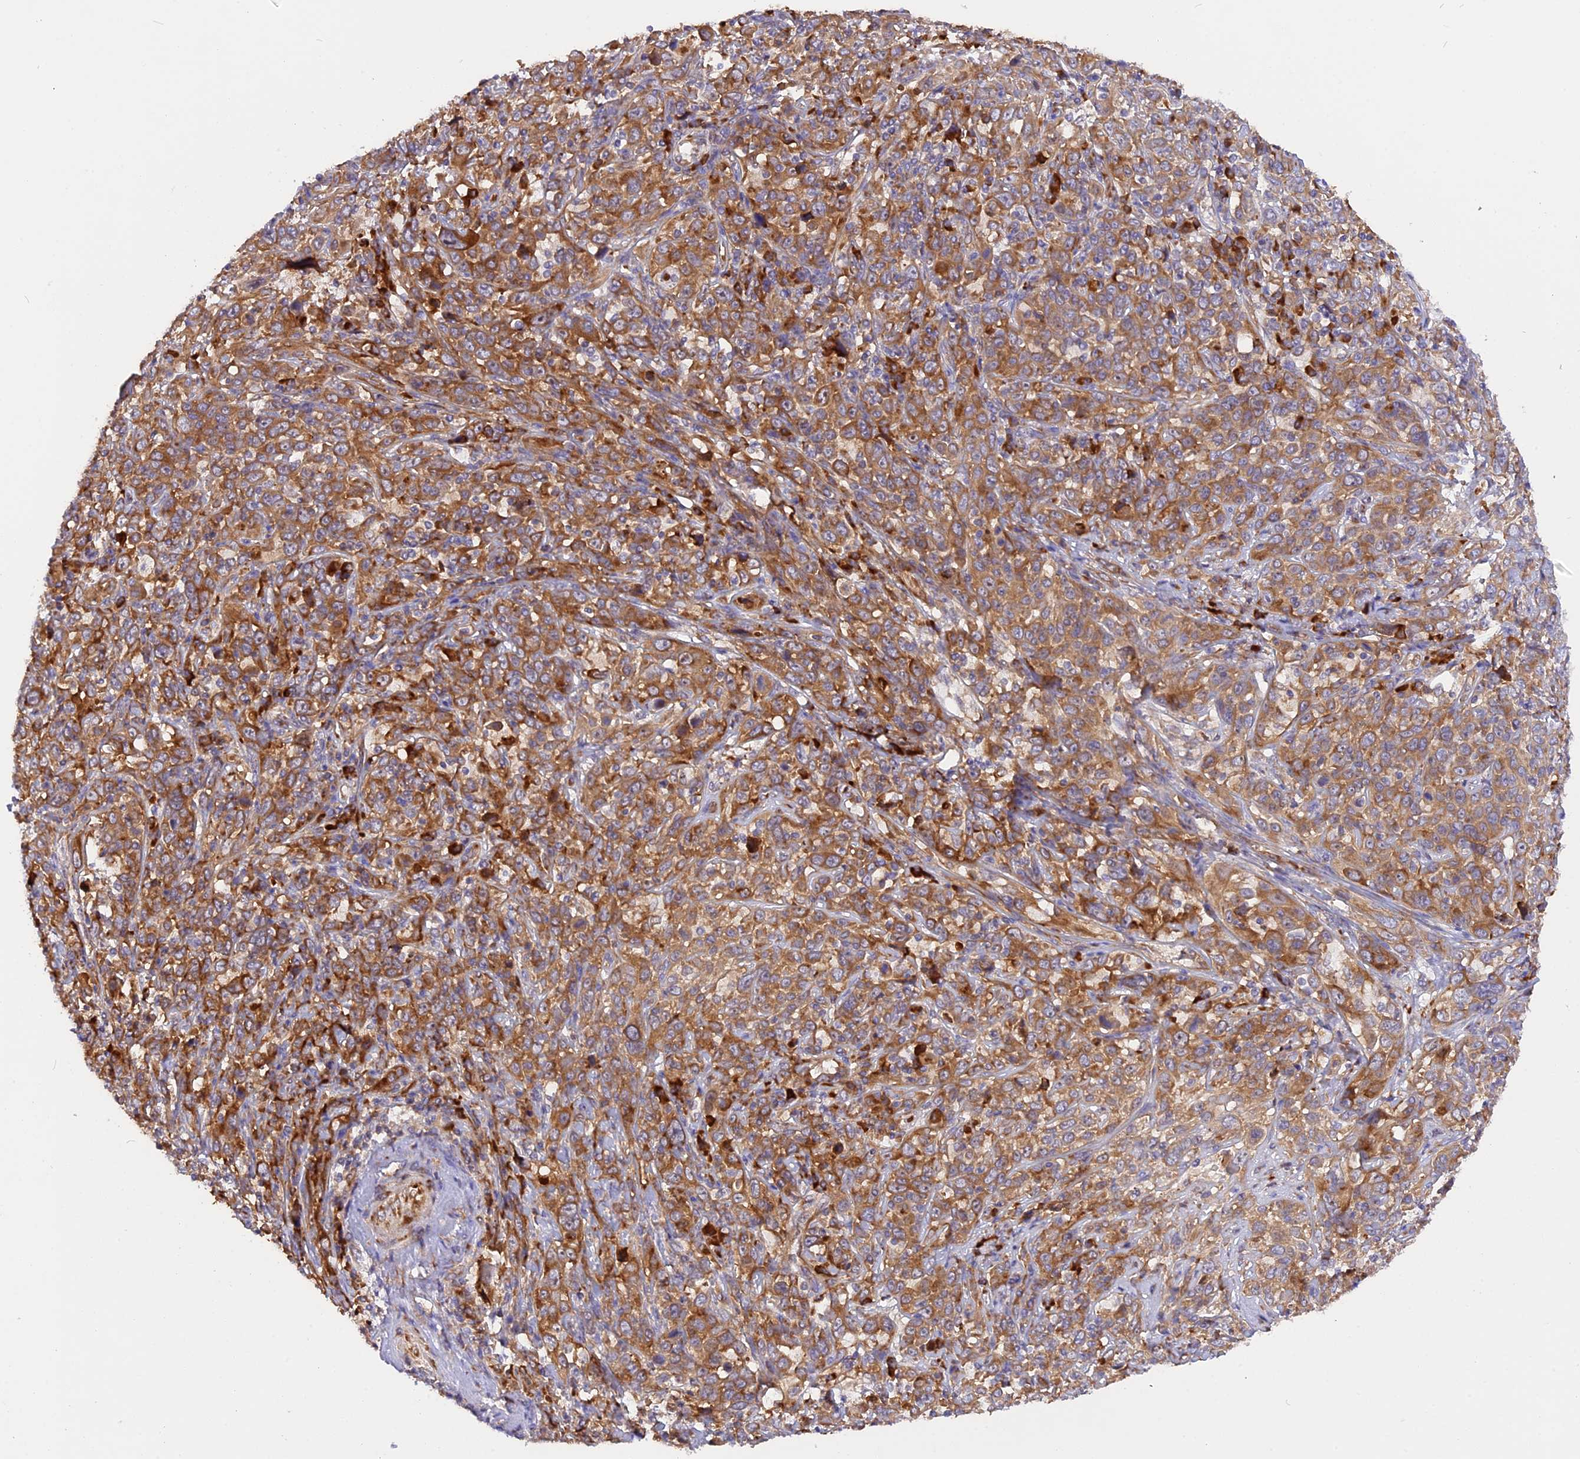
{"staining": {"intensity": "moderate", "quantity": ">75%", "location": "cytoplasmic/membranous"}, "tissue": "cervical cancer", "cell_type": "Tumor cells", "image_type": "cancer", "snomed": [{"axis": "morphology", "description": "Squamous cell carcinoma, NOS"}, {"axis": "topography", "description": "Cervix"}], "caption": "The immunohistochemical stain highlights moderate cytoplasmic/membranous expression in tumor cells of cervical cancer tissue. (DAB = brown stain, brightfield microscopy at high magnification).", "gene": "GNPTAB", "patient": {"sex": "female", "age": 46}}